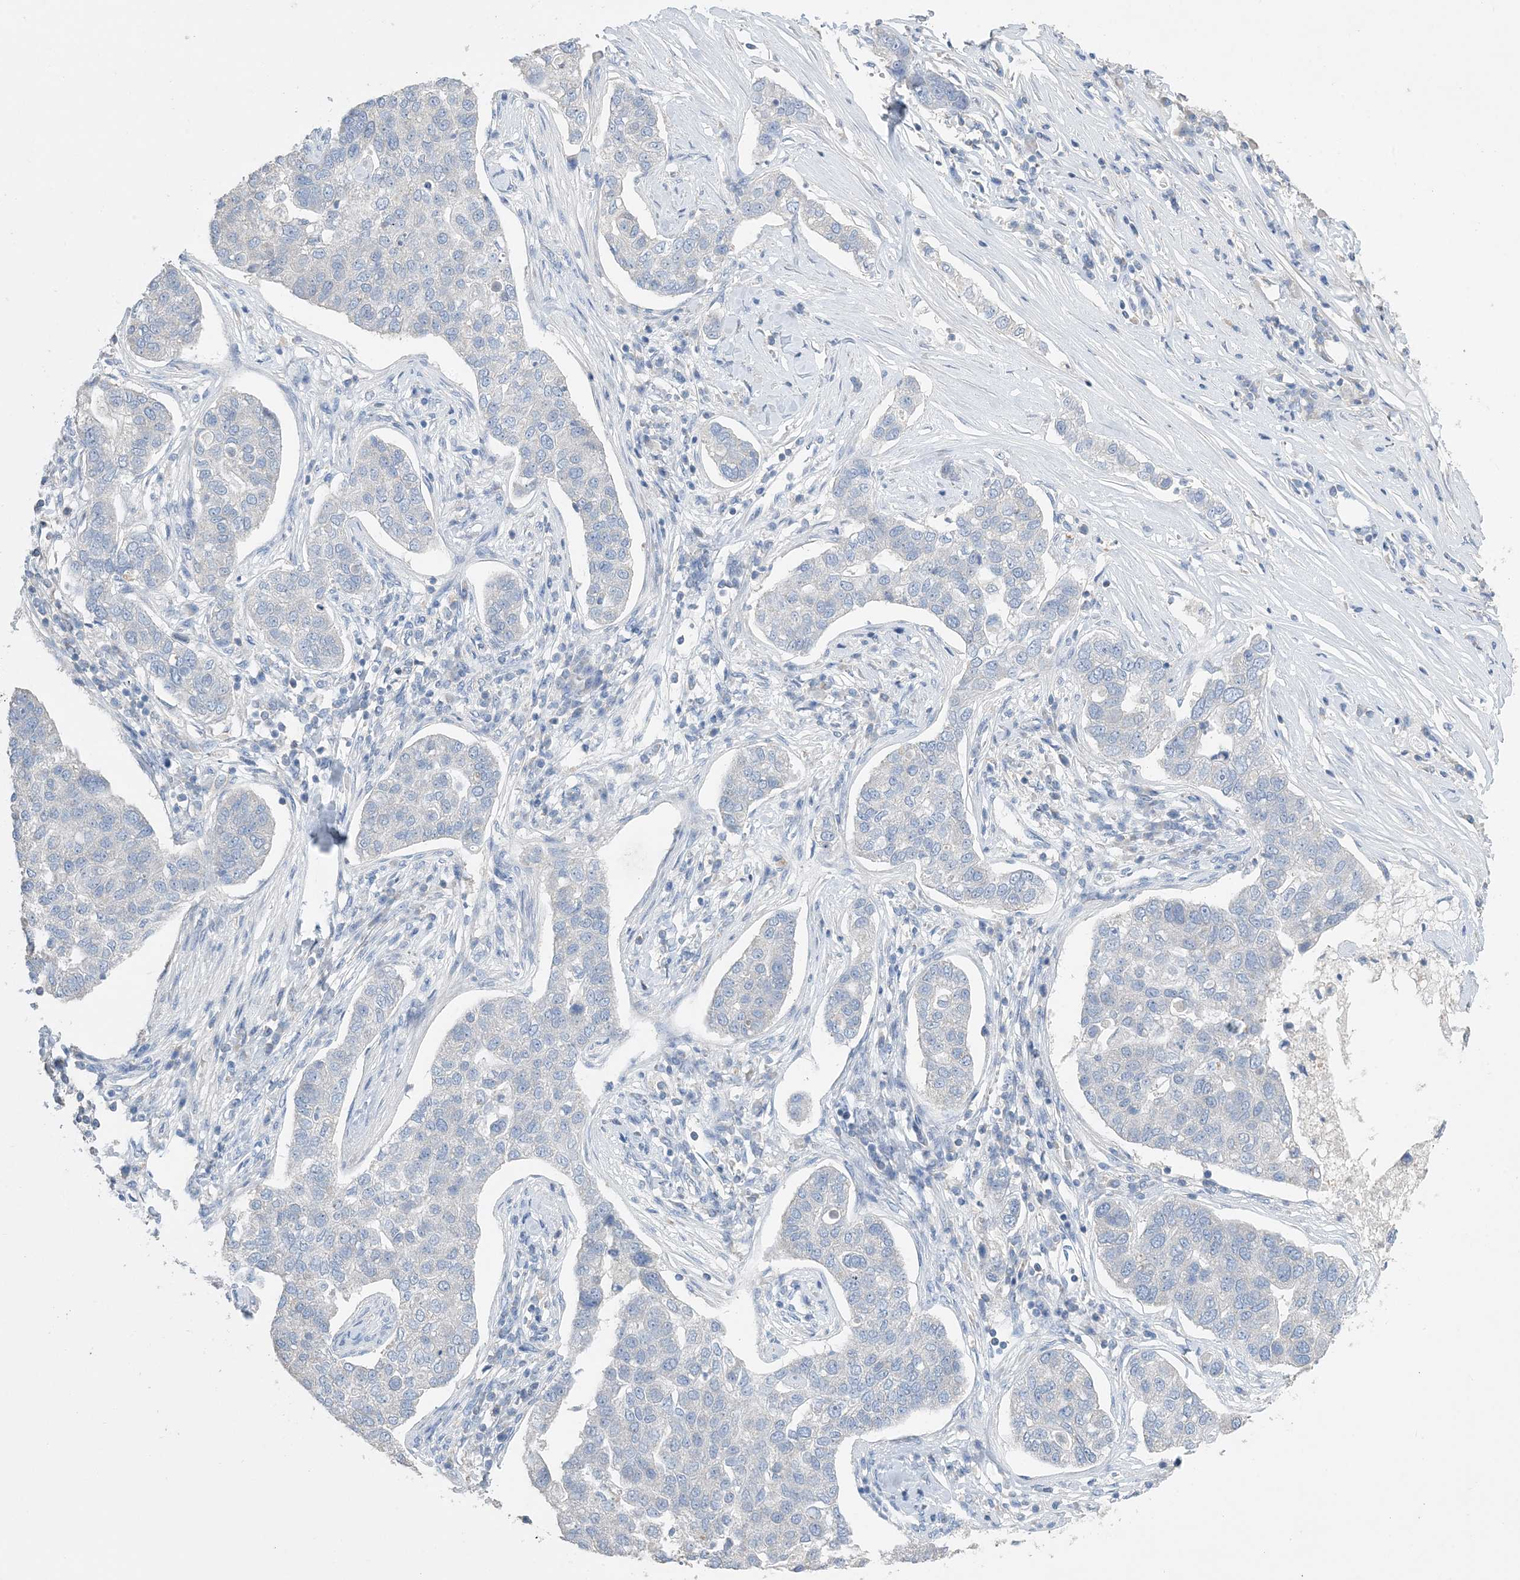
{"staining": {"intensity": "negative", "quantity": "none", "location": "none"}, "tissue": "pancreatic cancer", "cell_type": "Tumor cells", "image_type": "cancer", "snomed": [{"axis": "morphology", "description": "Adenocarcinoma, NOS"}, {"axis": "topography", "description": "Pancreas"}], "caption": "A photomicrograph of human pancreatic cancer (adenocarcinoma) is negative for staining in tumor cells. (Stains: DAB (3,3'-diaminobenzidine) immunohistochemistry with hematoxylin counter stain, Microscopy: brightfield microscopy at high magnification).", "gene": "KPRP", "patient": {"sex": "female", "age": 61}}